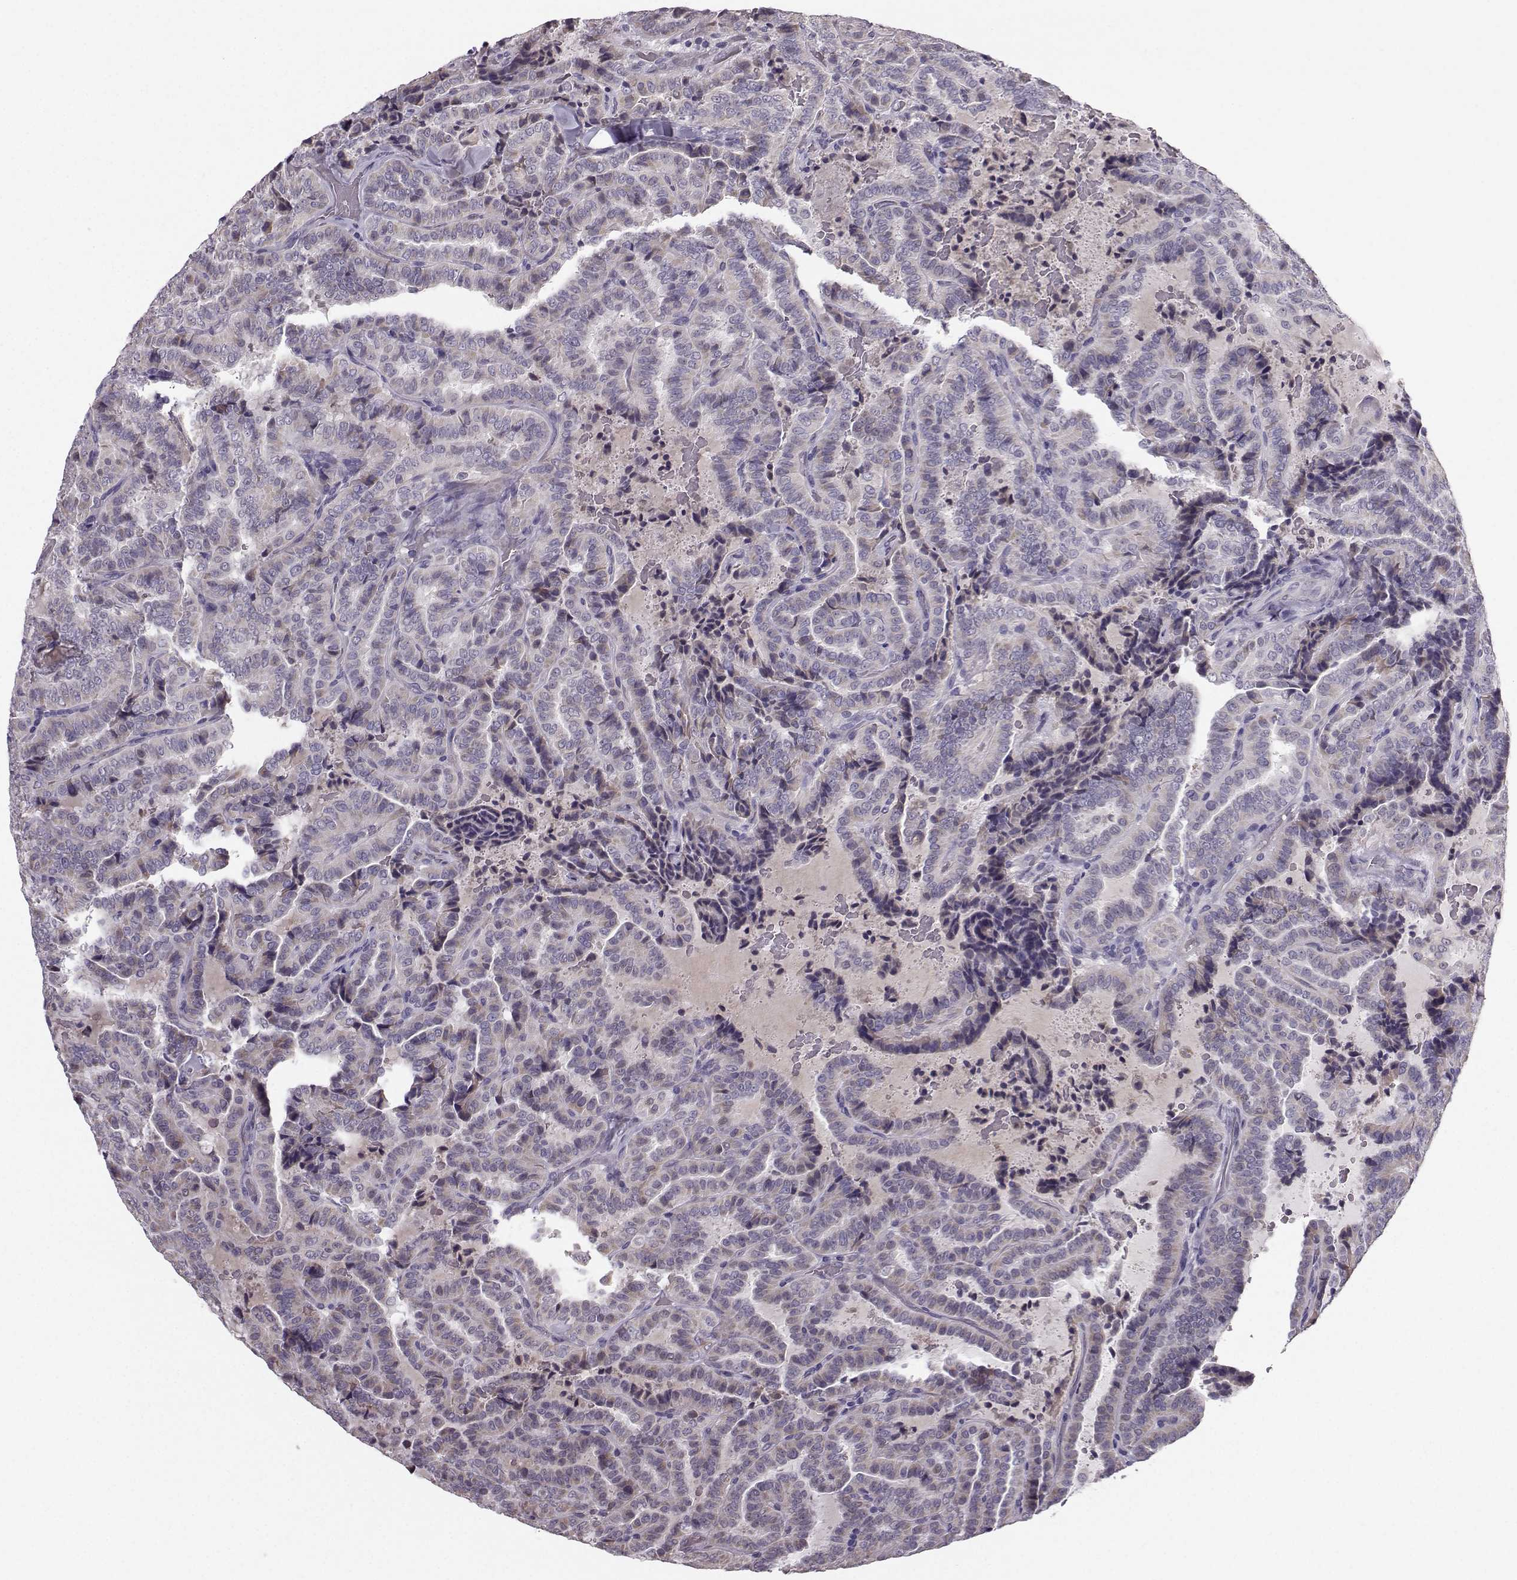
{"staining": {"intensity": "weak", "quantity": "25%-75%", "location": "cytoplasmic/membranous"}, "tissue": "thyroid cancer", "cell_type": "Tumor cells", "image_type": "cancer", "snomed": [{"axis": "morphology", "description": "Papillary adenocarcinoma, NOS"}, {"axis": "topography", "description": "Thyroid gland"}], "caption": "Human thyroid cancer stained with a brown dye exhibits weak cytoplasmic/membranous positive staining in about 25%-75% of tumor cells.", "gene": "TSPYL5", "patient": {"sex": "female", "age": 39}}